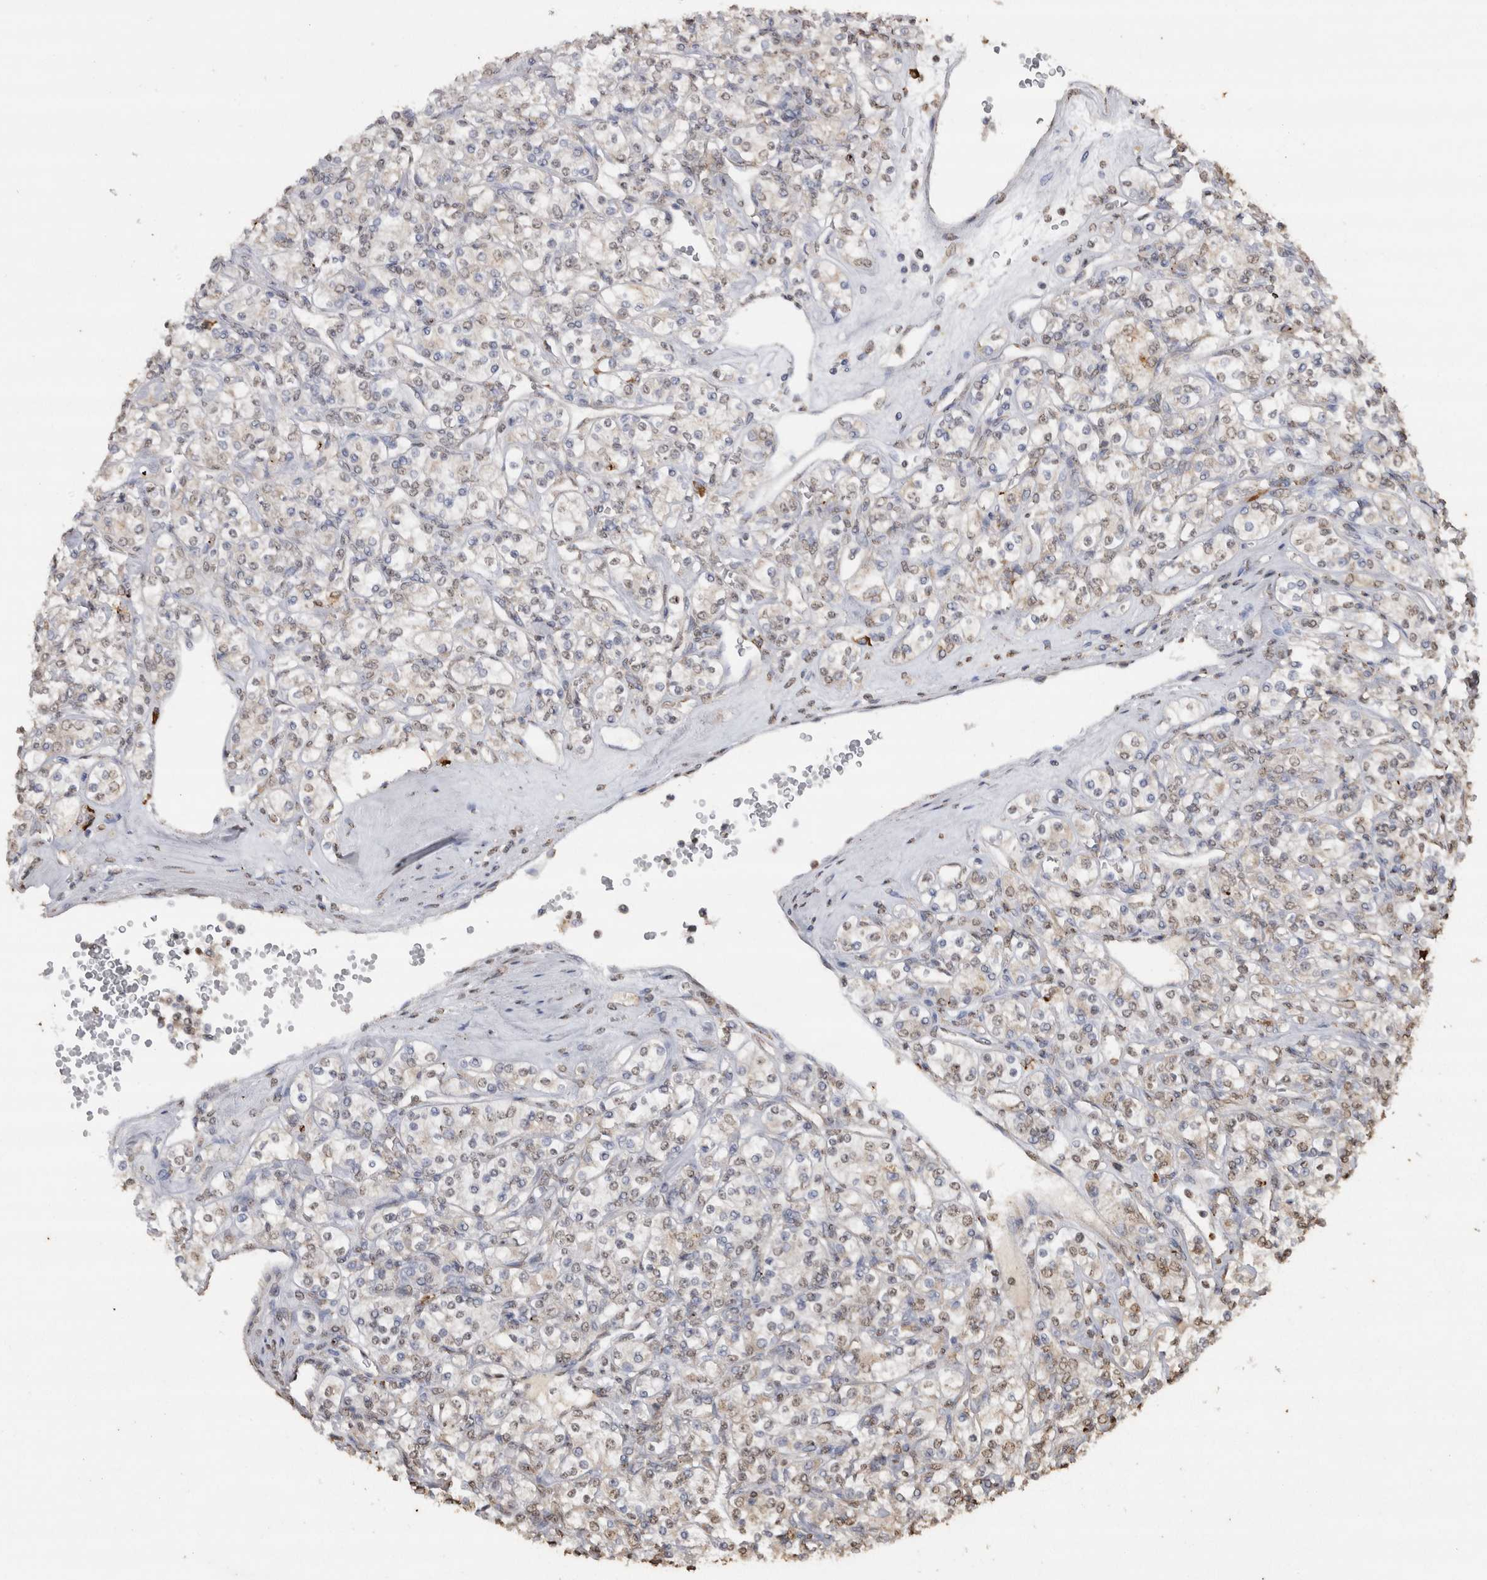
{"staining": {"intensity": "weak", "quantity": "<25%", "location": "nuclear"}, "tissue": "renal cancer", "cell_type": "Tumor cells", "image_type": "cancer", "snomed": [{"axis": "morphology", "description": "Adenocarcinoma, NOS"}, {"axis": "topography", "description": "Kidney"}], "caption": "Tumor cells show no significant protein expression in renal cancer (adenocarcinoma).", "gene": "CRELD2", "patient": {"sex": "male", "age": 77}}